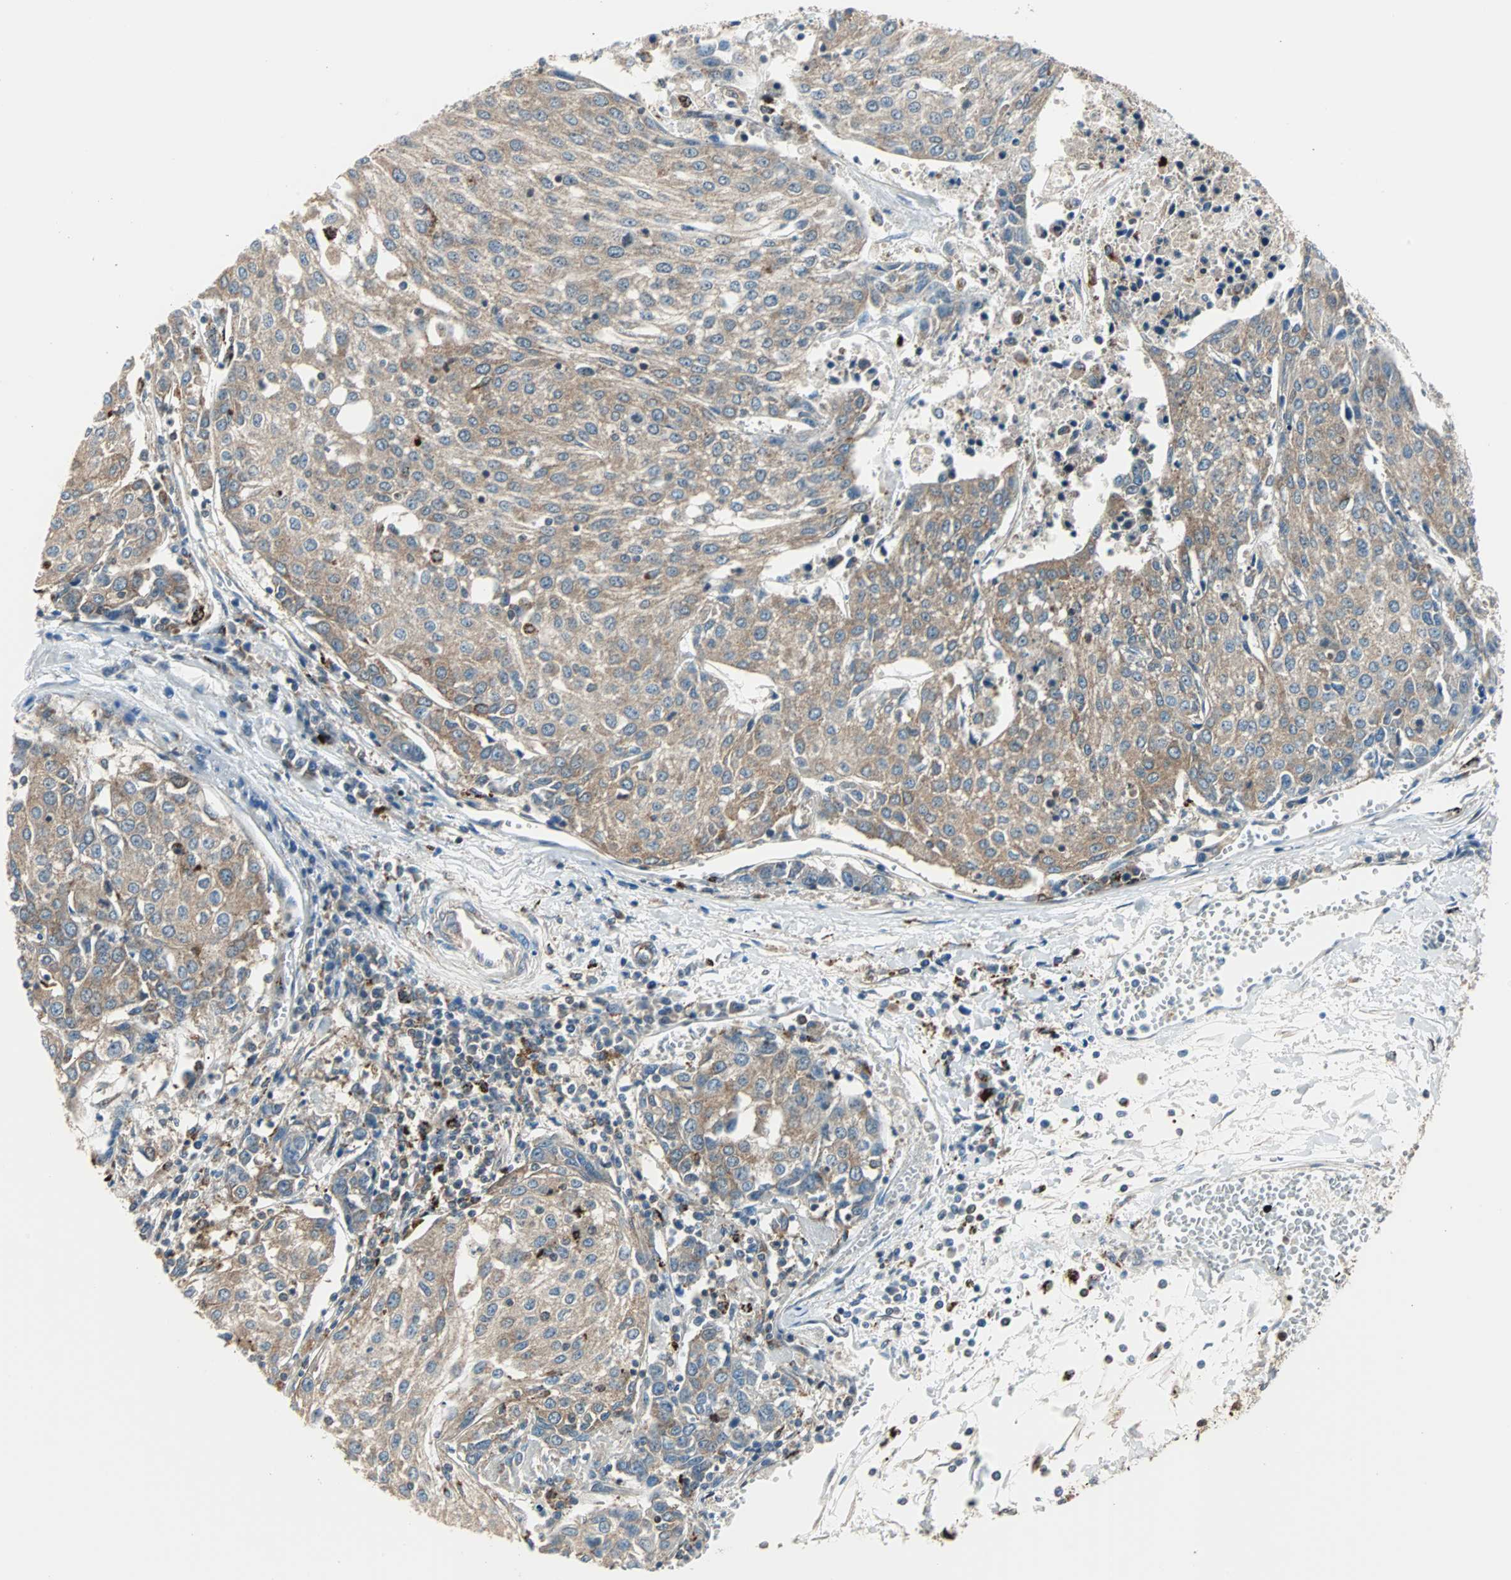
{"staining": {"intensity": "weak", "quantity": ">75%", "location": "cytoplasmic/membranous"}, "tissue": "urothelial cancer", "cell_type": "Tumor cells", "image_type": "cancer", "snomed": [{"axis": "morphology", "description": "Urothelial carcinoma, High grade"}, {"axis": "topography", "description": "Urinary bladder"}], "caption": "Immunohistochemical staining of urothelial cancer shows low levels of weak cytoplasmic/membranous protein positivity in about >75% of tumor cells.", "gene": "RELA", "patient": {"sex": "female", "age": 85}}